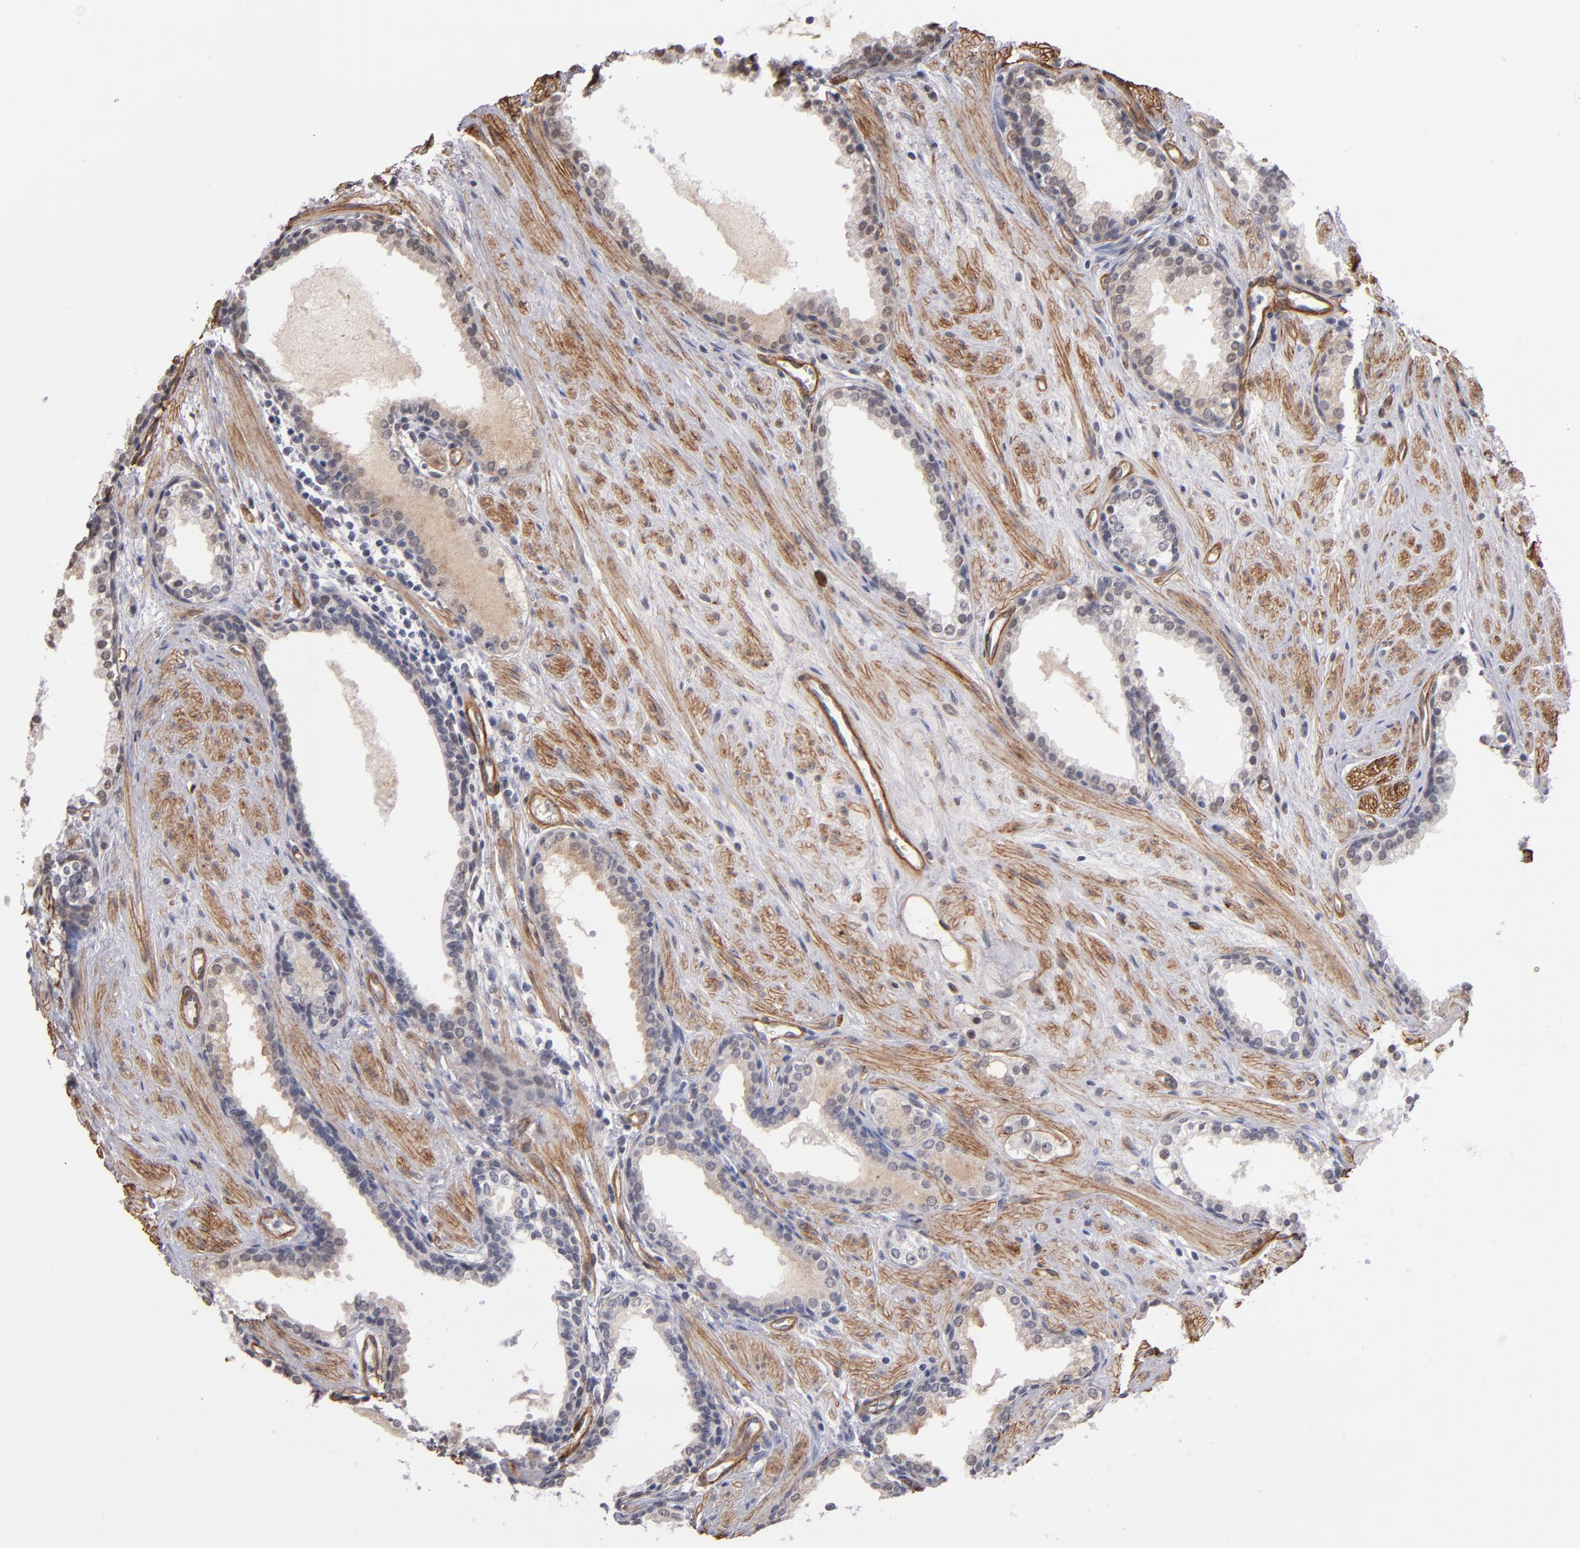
{"staining": {"intensity": "weak", "quantity": "<25%", "location": "cytoplasmic/membranous"}, "tissue": "prostate cancer", "cell_type": "Tumor cells", "image_type": "cancer", "snomed": [{"axis": "morphology", "description": "Adenocarcinoma, Medium grade"}, {"axis": "topography", "description": "Prostate"}], "caption": "Photomicrograph shows no significant protein expression in tumor cells of prostate cancer (adenocarcinoma (medium-grade)).", "gene": "LAMC1", "patient": {"sex": "male", "age": 73}}